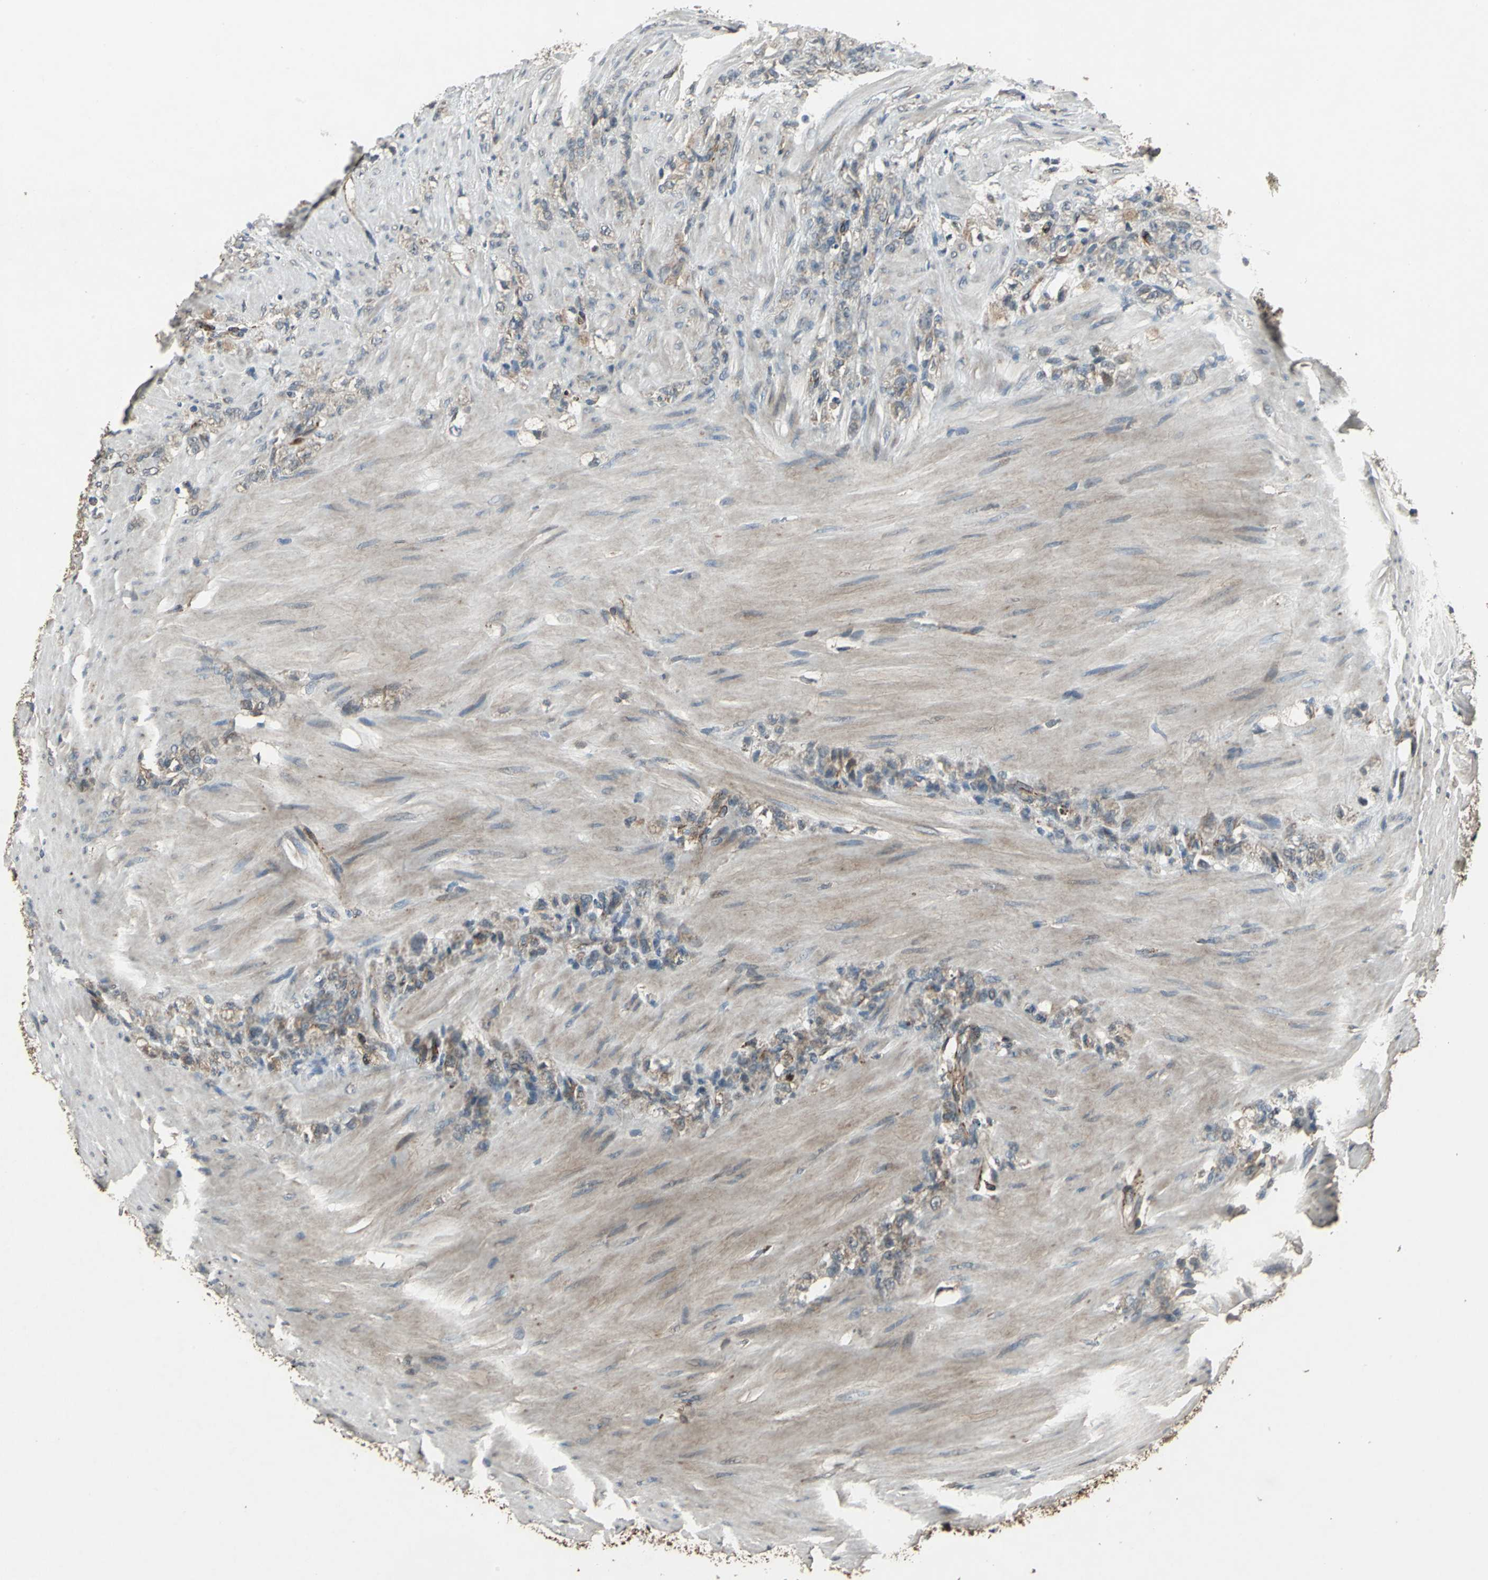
{"staining": {"intensity": "moderate", "quantity": "25%-75%", "location": "cytoplasmic/membranous"}, "tissue": "stomach cancer", "cell_type": "Tumor cells", "image_type": "cancer", "snomed": [{"axis": "morphology", "description": "Adenocarcinoma, NOS"}, {"axis": "topography", "description": "Stomach"}], "caption": "Stomach cancer (adenocarcinoma) tissue demonstrates moderate cytoplasmic/membranous positivity in approximately 25%-75% of tumor cells (DAB IHC, brown staining for protein, blue staining for nuclei).", "gene": "SEPTIN4", "patient": {"sex": "male", "age": 82}}